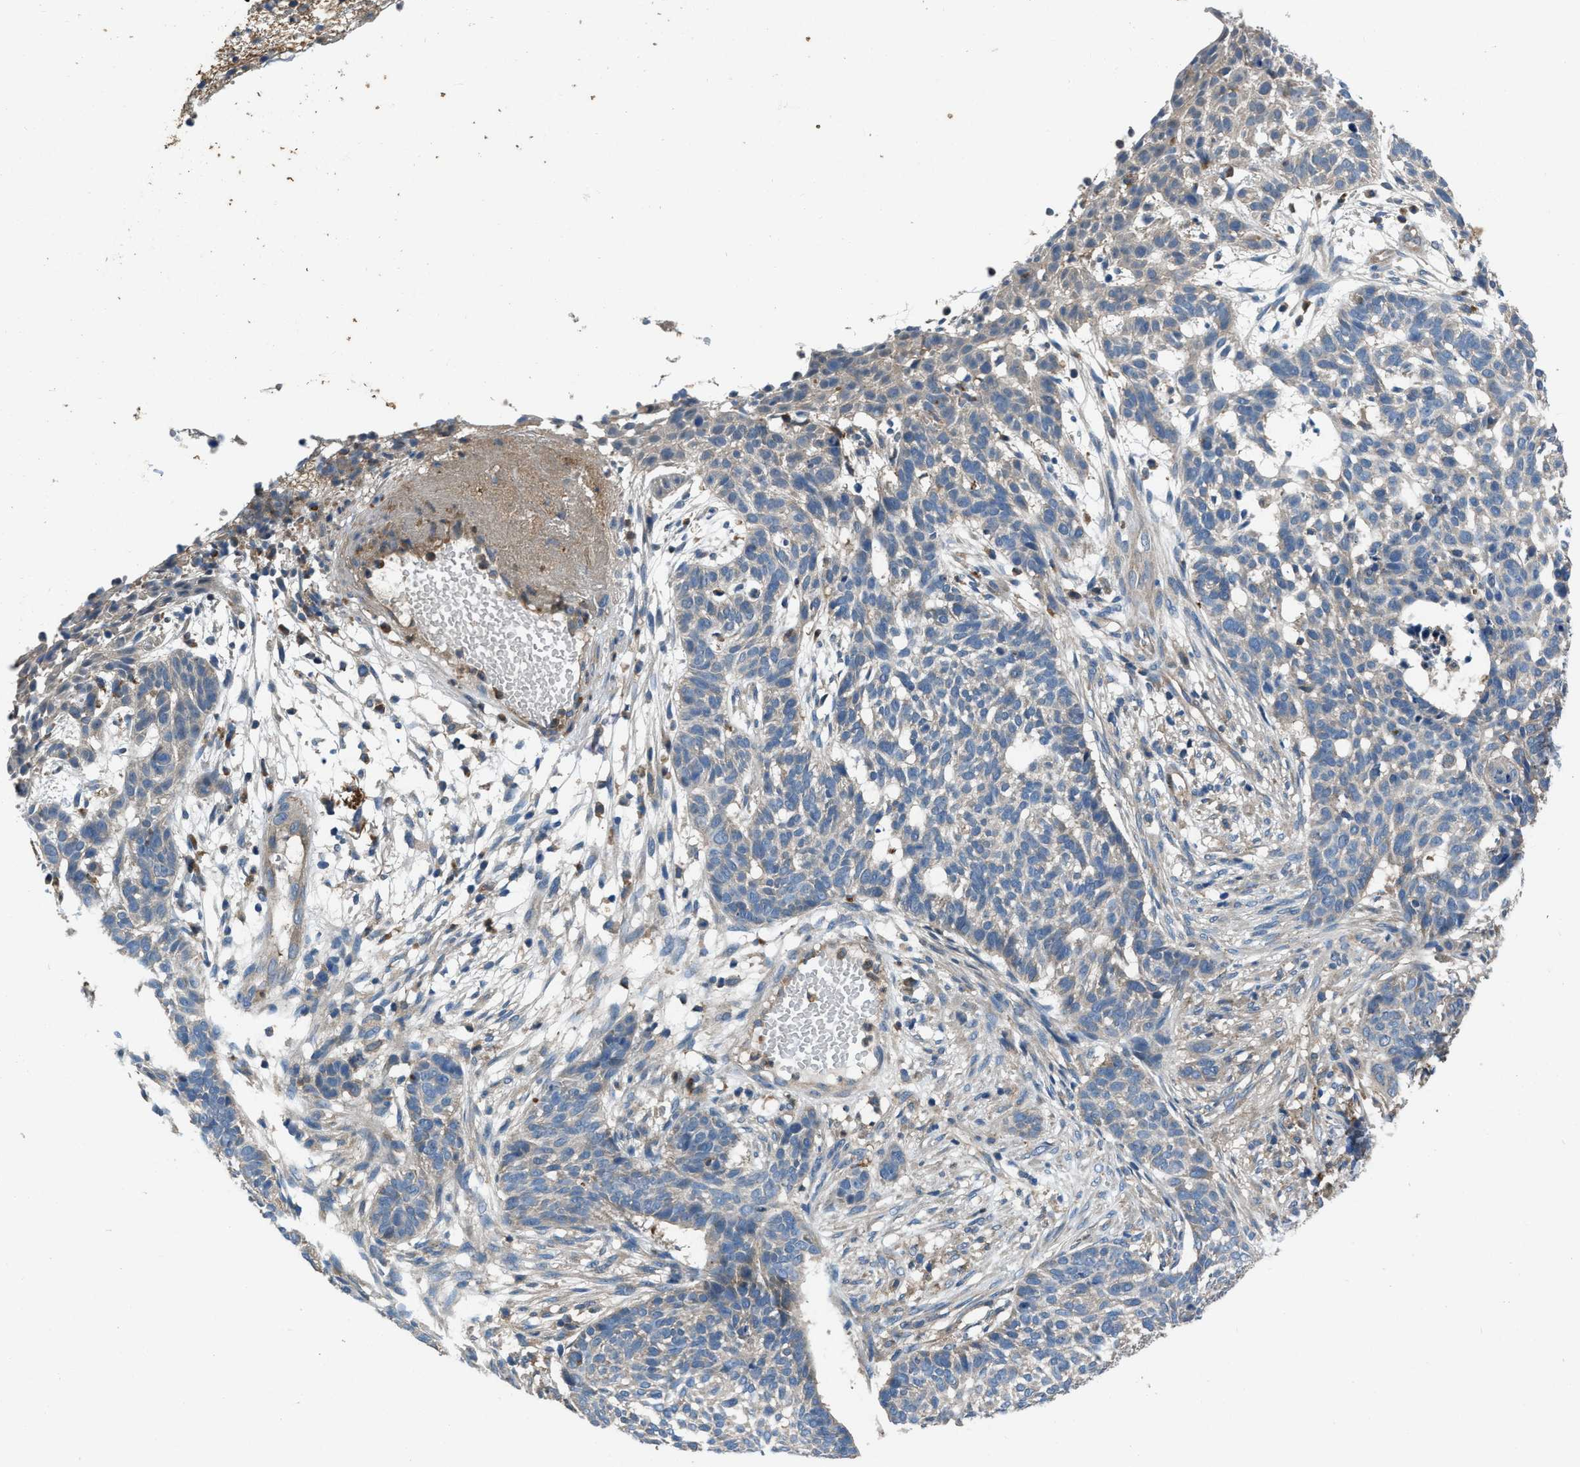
{"staining": {"intensity": "weak", "quantity": "<25%", "location": "cytoplasmic/membranous"}, "tissue": "skin cancer", "cell_type": "Tumor cells", "image_type": "cancer", "snomed": [{"axis": "morphology", "description": "Basal cell carcinoma"}, {"axis": "topography", "description": "Skin"}], "caption": "High magnification brightfield microscopy of basal cell carcinoma (skin) stained with DAB (brown) and counterstained with hematoxylin (blue): tumor cells show no significant expression.", "gene": "USP25", "patient": {"sex": "male", "age": 85}}